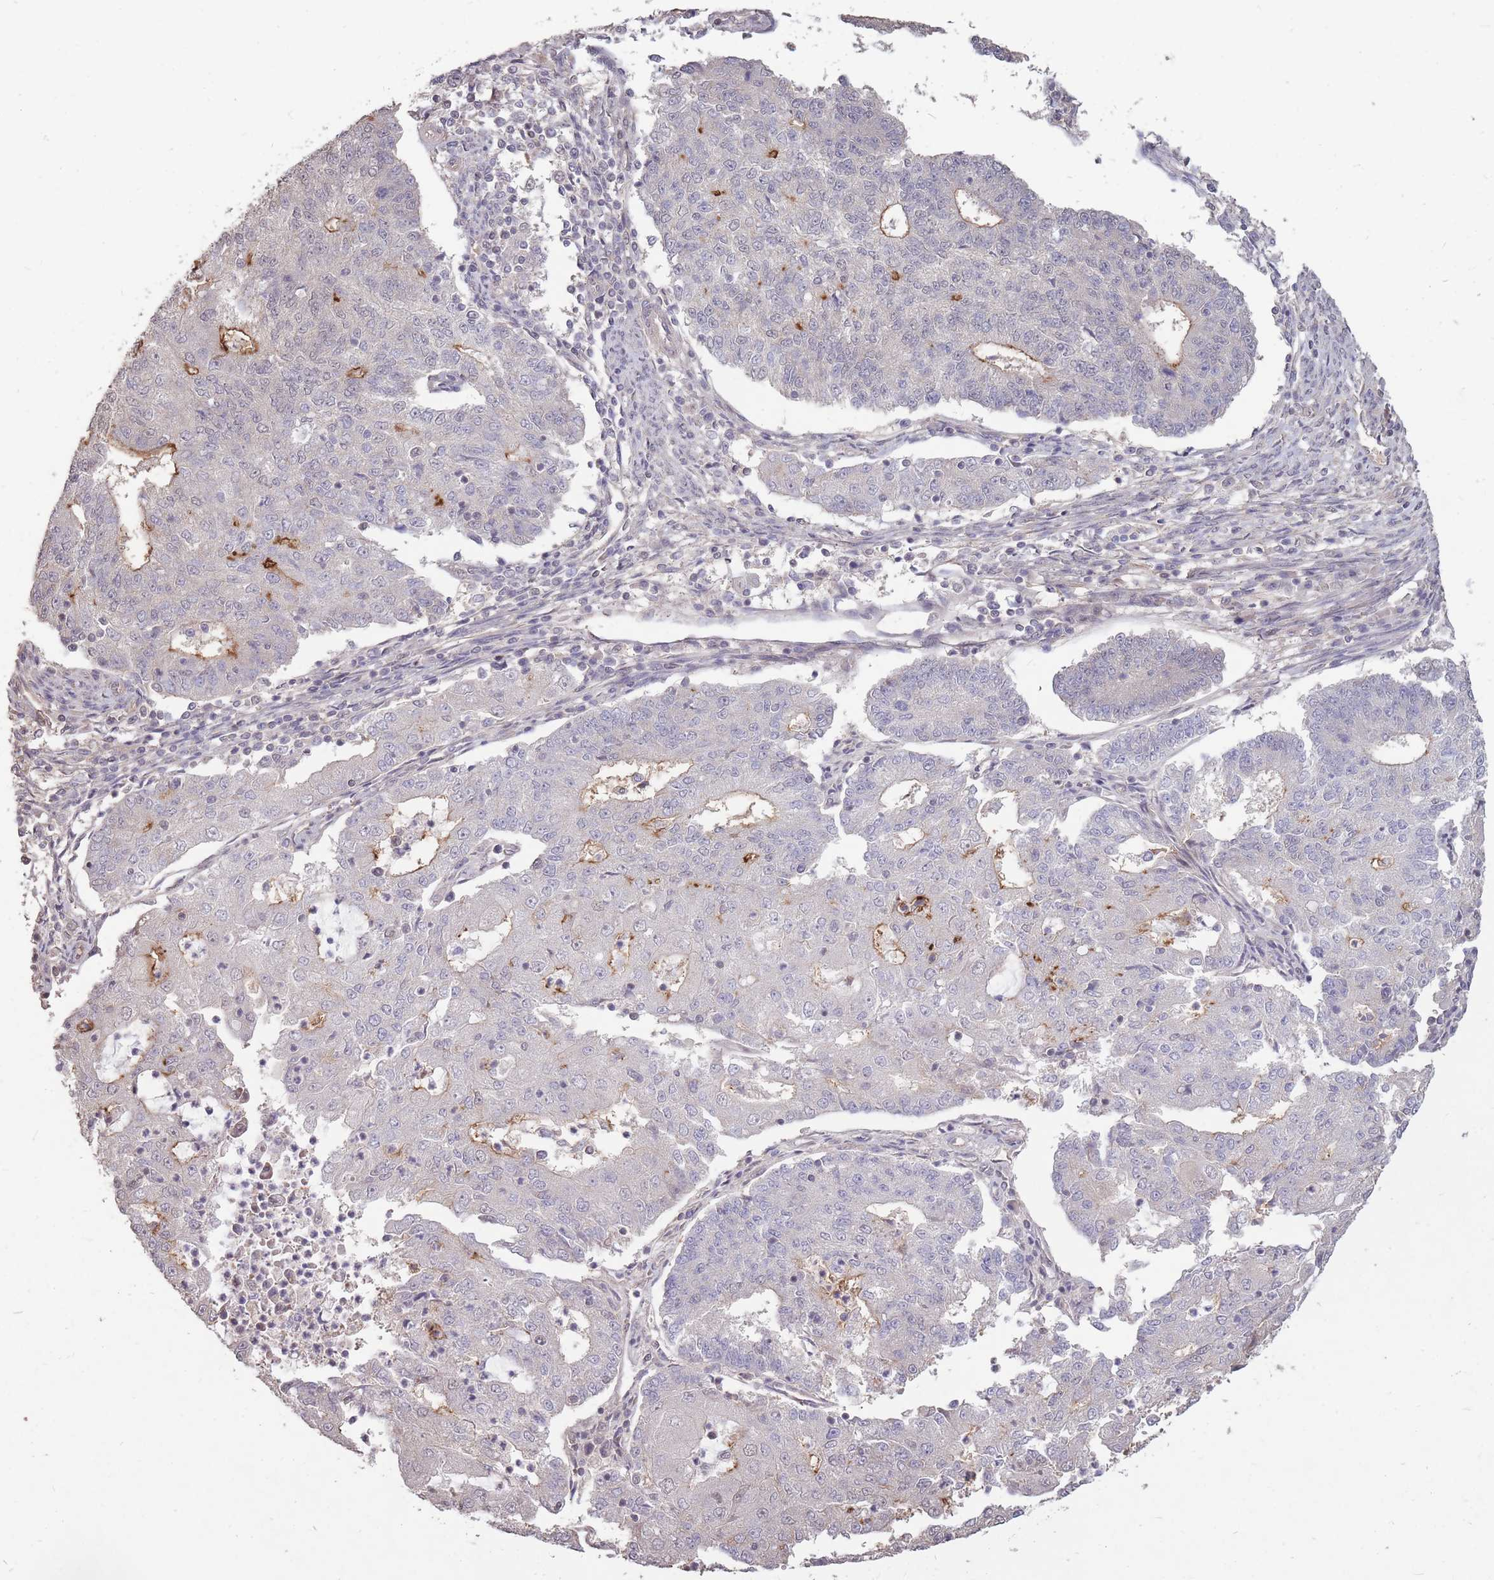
{"staining": {"intensity": "moderate", "quantity": "<25%", "location": "cytoplasmic/membranous"}, "tissue": "endometrial cancer", "cell_type": "Tumor cells", "image_type": "cancer", "snomed": [{"axis": "morphology", "description": "Adenocarcinoma, NOS"}, {"axis": "topography", "description": "Endometrium"}], "caption": "A brown stain shows moderate cytoplasmic/membranous expression of a protein in adenocarcinoma (endometrial) tumor cells. Using DAB (brown) and hematoxylin (blue) stains, captured at high magnification using brightfield microscopy.", "gene": "DYNC1LI2", "patient": {"sex": "female", "age": 56}}